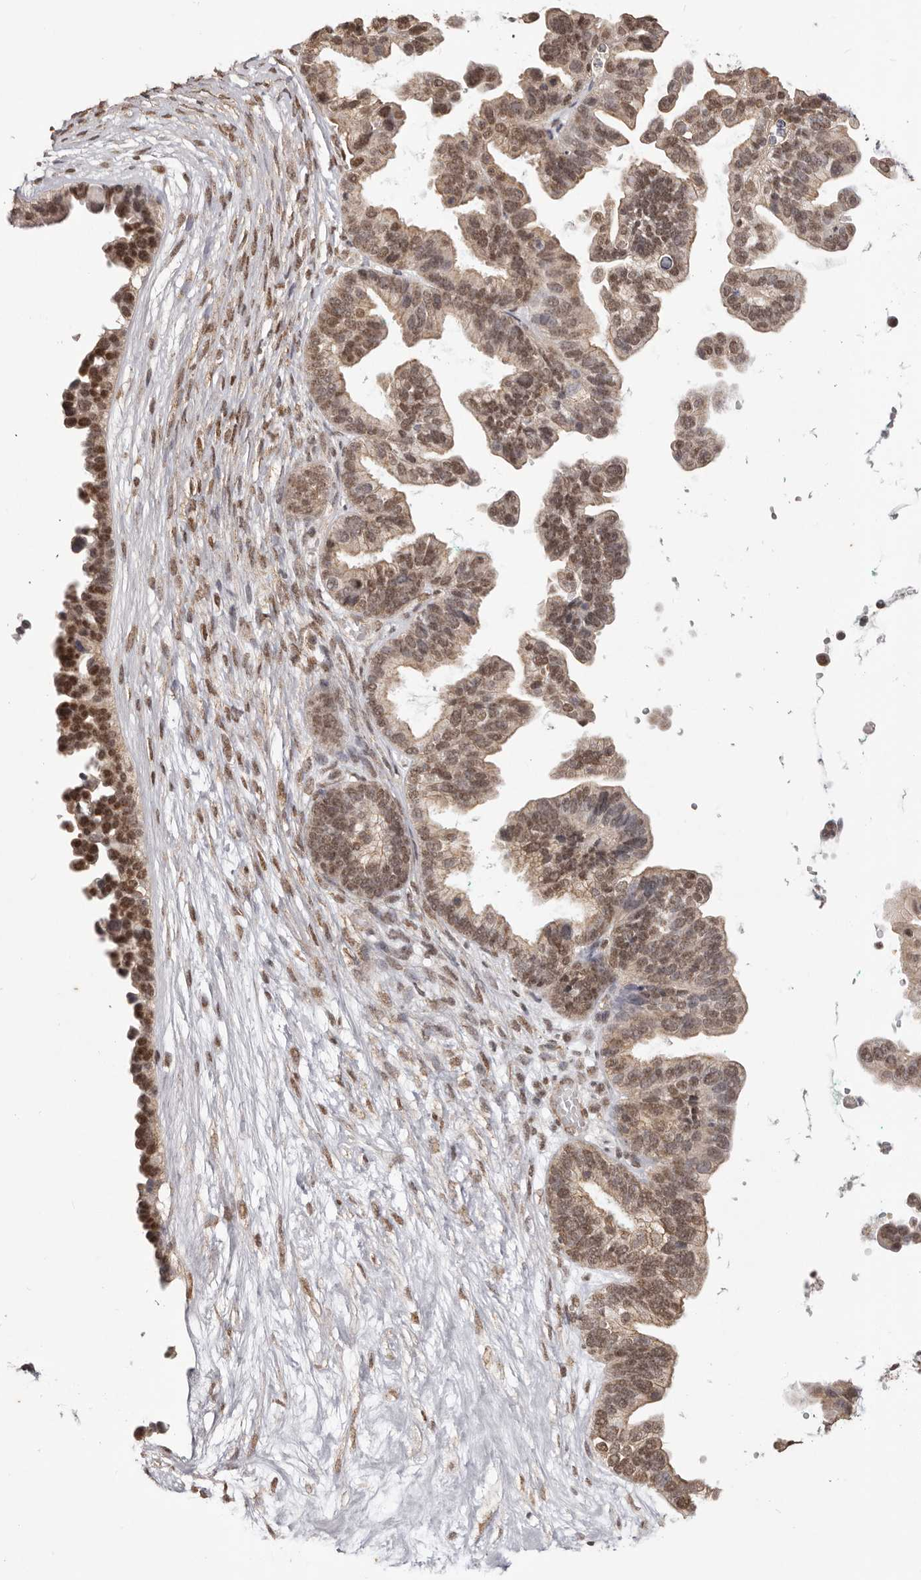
{"staining": {"intensity": "moderate", "quantity": ">75%", "location": "nuclear"}, "tissue": "ovarian cancer", "cell_type": "Tumor cells", "image_type": "cancer", "snomed": [{"axis": "morphology", "description": "Cystadenocarcinoma, serous, NOS"}, {"axis": "topography", "description": "Ovary"}], "caption": "Protein staining of ovarian serous cystadenocarcinoma tissue displays moderate nuclear positivity in approximately >75% of tumor cells. (IHC, brightfield microscopy, high magnification).", "gene": "RPS6KA5", "patient": {"sex": "female", "age": 56}}